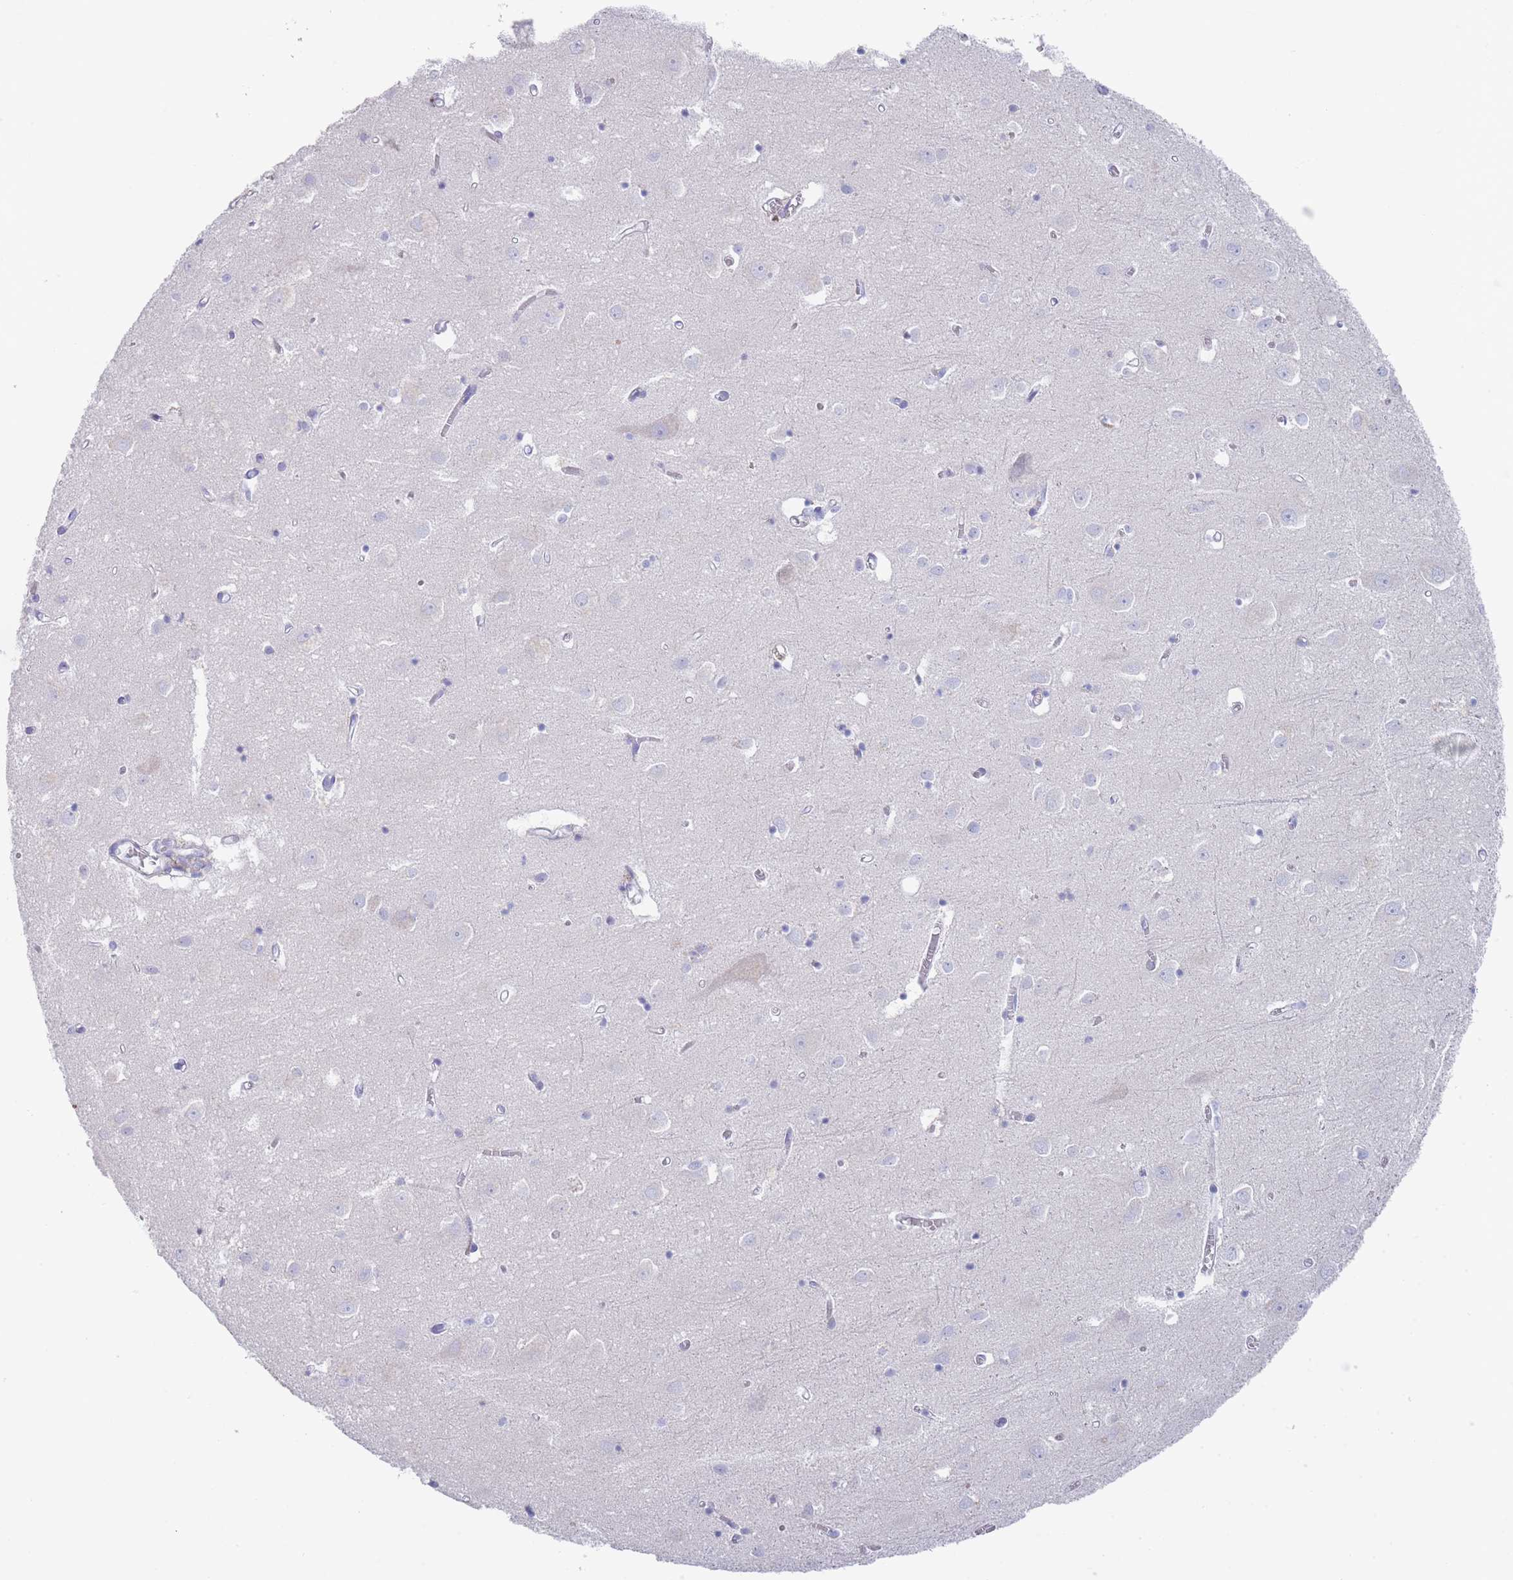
{"staining": {"intensity": "negative", "quantity": "none", "location": "none"}, "tissue": "cerebral cortex", "cell_type": "Endothelial cells", "image_type": "normal", "snomed": [{"axis": "morphology", "description": "Normal tissue, NOS"}, {"axis": "topography", "description": "Cerebral cortex"}], "caption": "DAB (3,3'-diaminobenzidine) immunohistochemical staining of normal human cerebral cortex exhibits no significant positivity in endothelial cells.", "gene": "SCCPDH", "patient": {"sex": "male", "age": 70}}